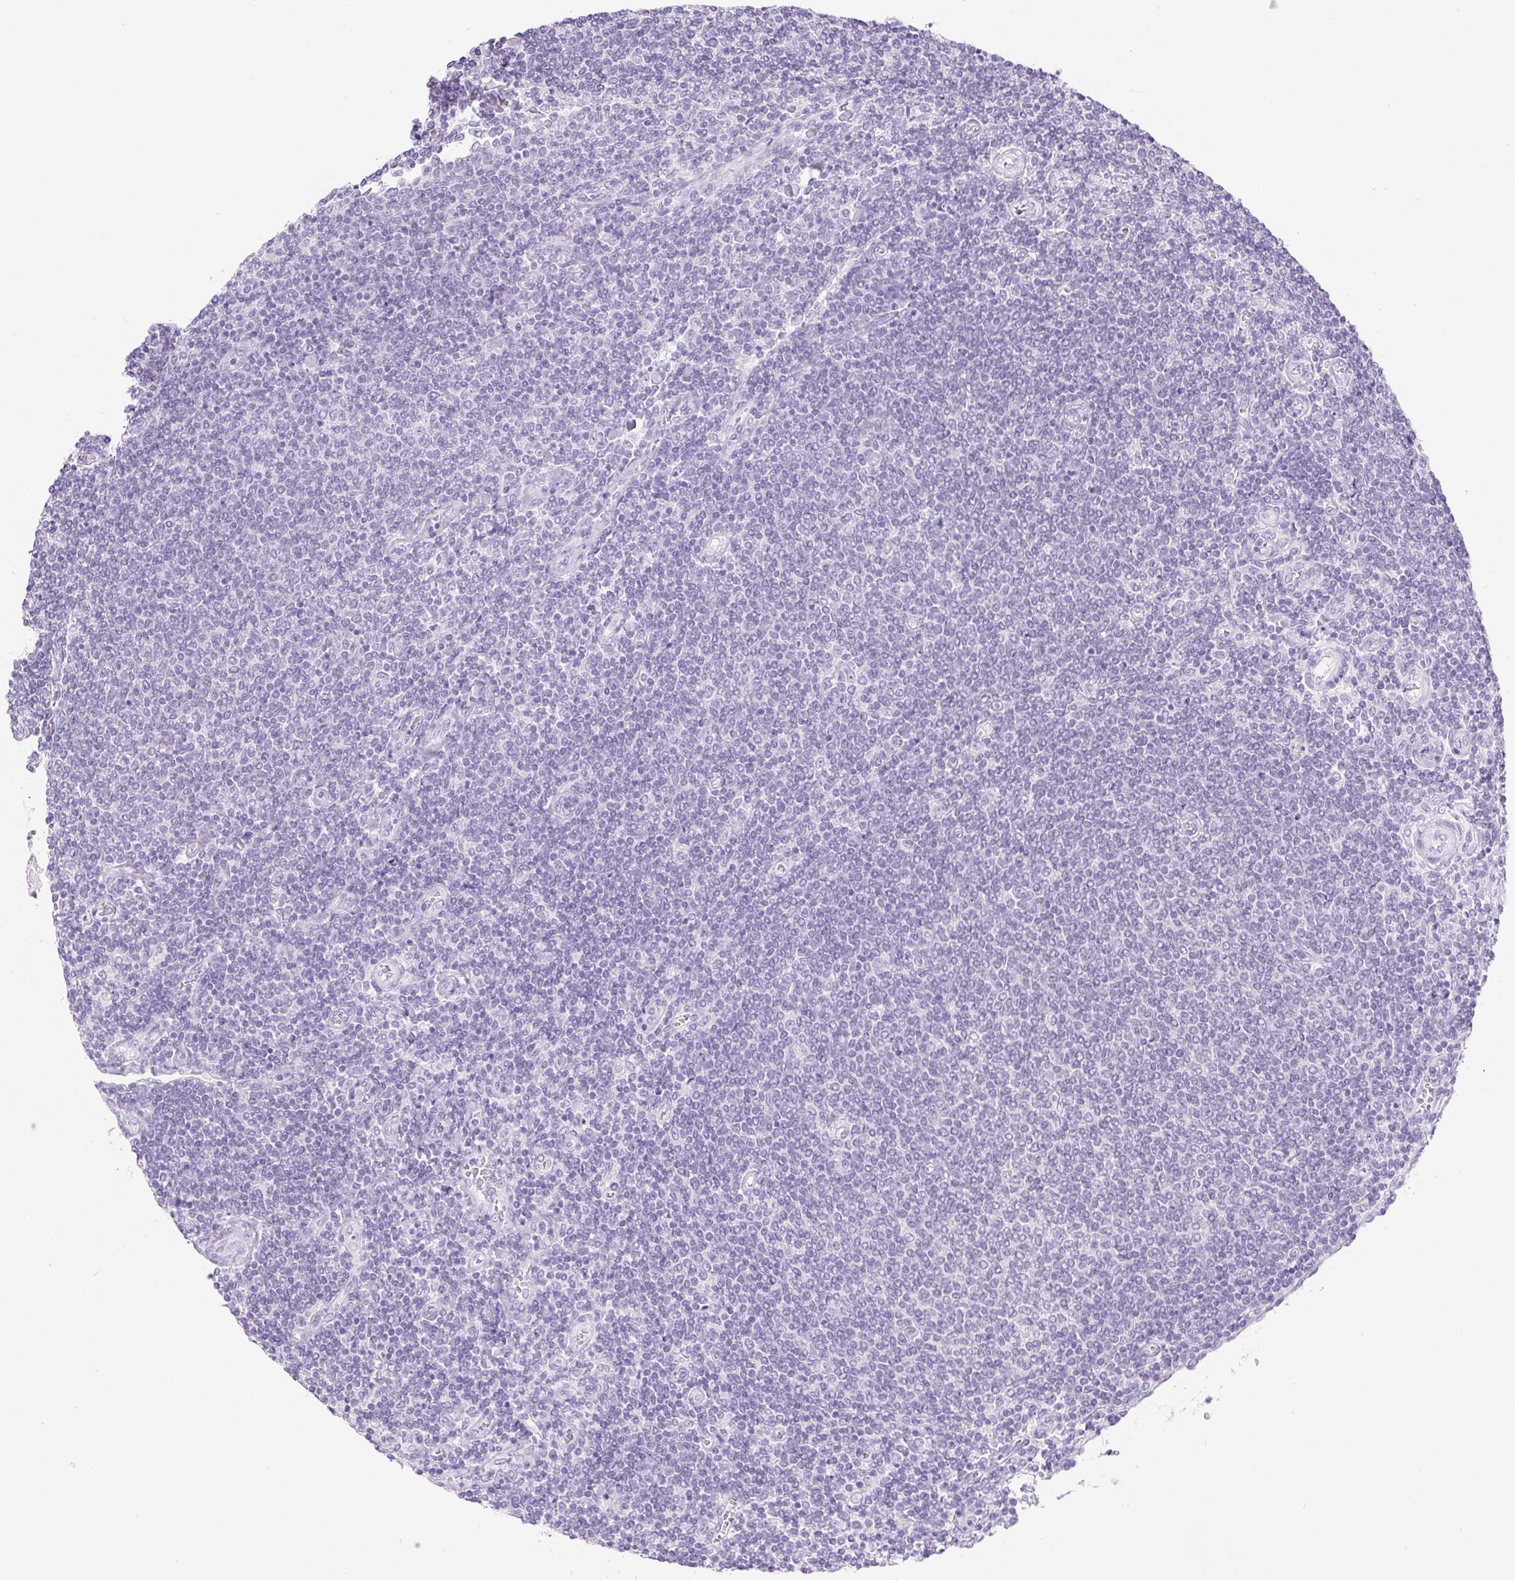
{"staining": {"intensity": "negative", "quantity": "none", "location": "none"}, "tissue": "lymphoma", "cell_type": "Tumor cells", "image_type": "cancer", "snomed": [{"axis": "morphology", "description": "Malignant lymphoma, non-Hodgkin's type, Low grade"}, {"axis": "topography", "description": "Lymph node"}], "caption": "The histopathology image shows no staining of tumor cells in malignant lymphoma, non-Hodgkin's type (low-grade). Nuclei are stained in blue.", "gene": "PNLIP", "patient": {"sex": "male", "age": 52}}